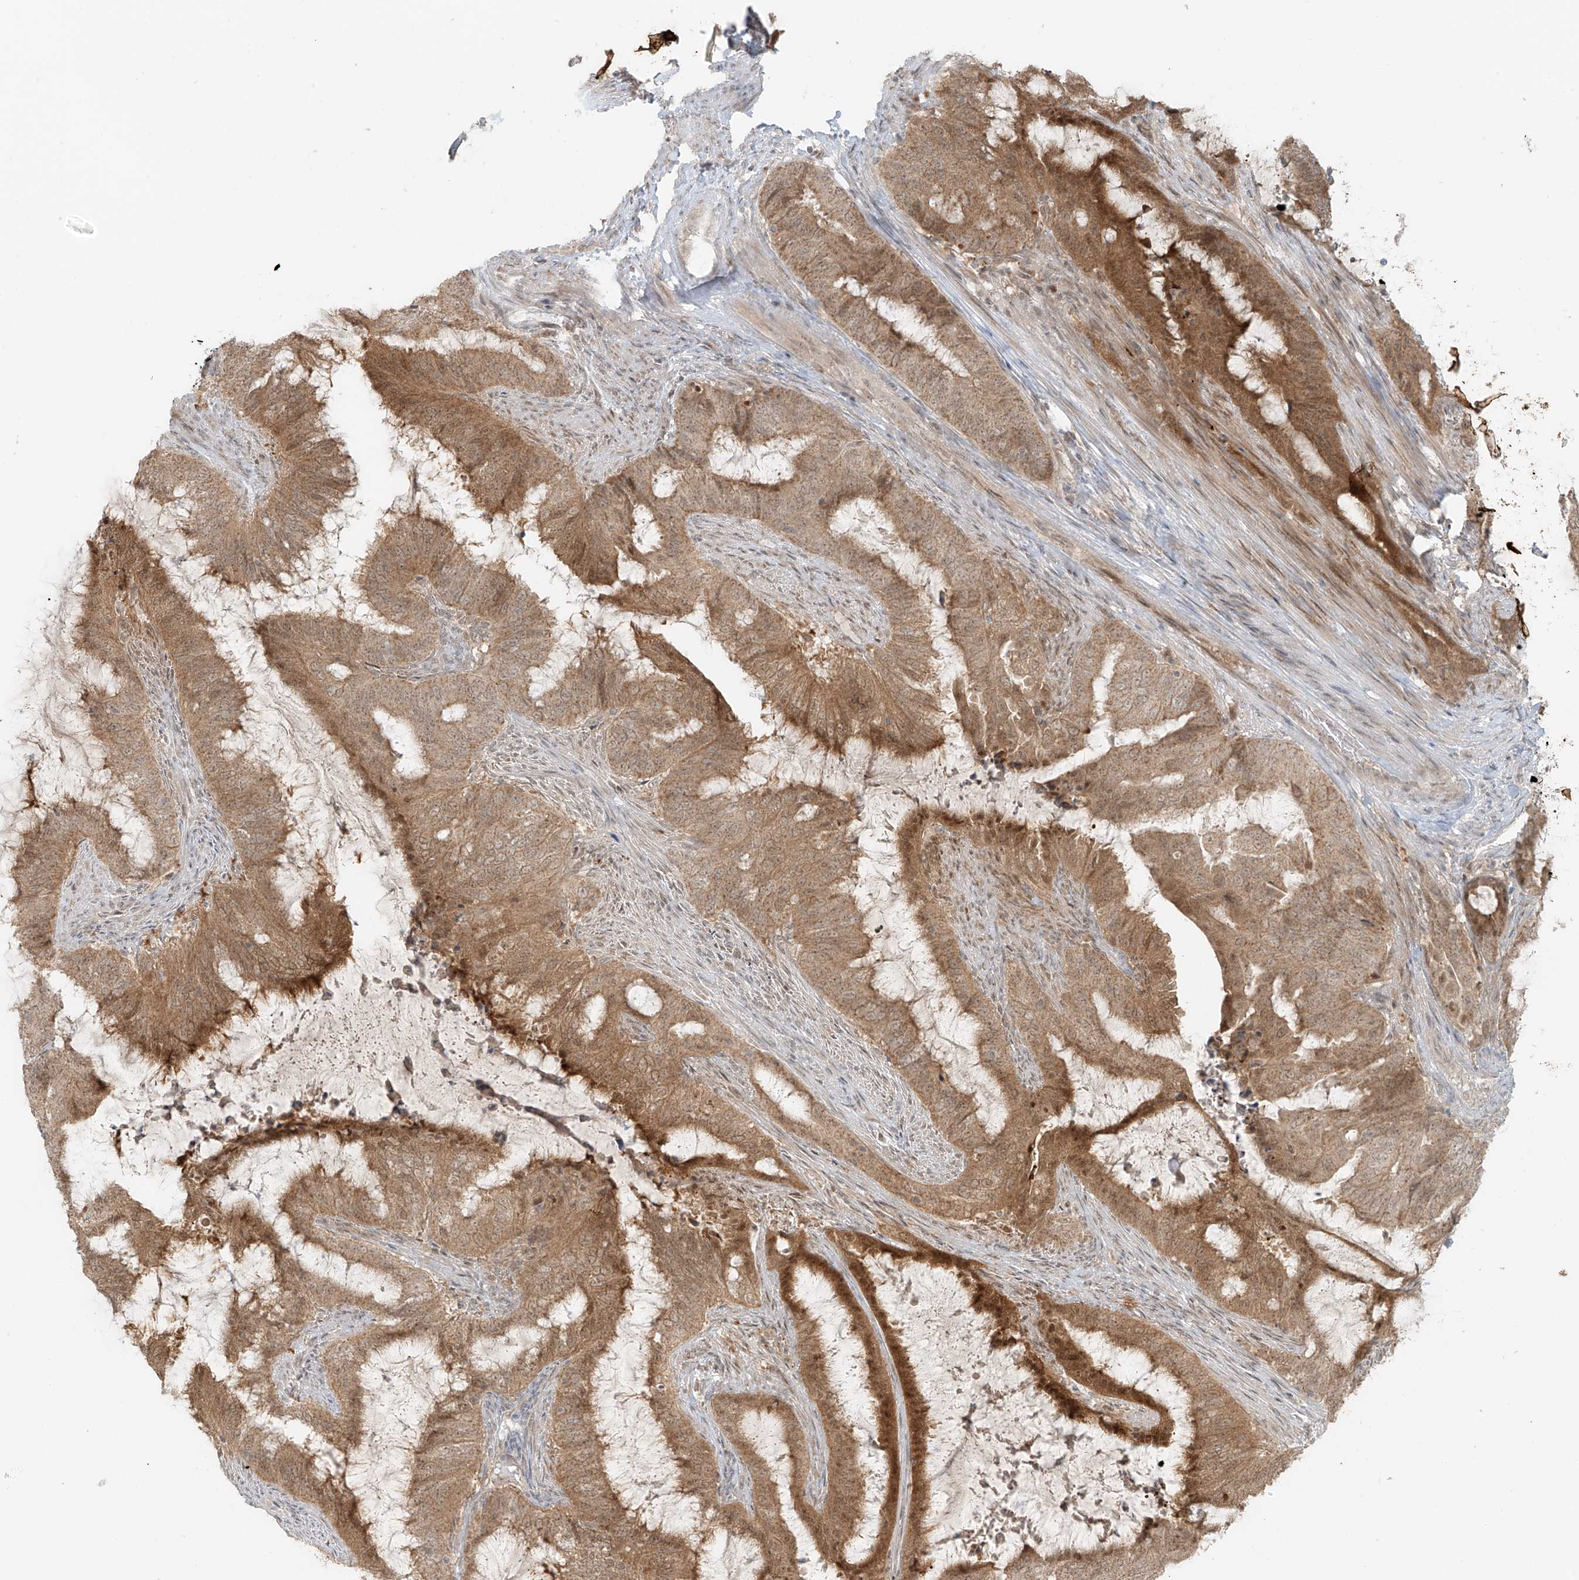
{"staining": {"intensity": "moderate", "quantity": ">75%", "location": "cytoplasmic/membranous"}, "tissue": "endometrial cancer", "cell_type": "Tumor cells", "image_type": "cancer", "snomed": [{"axis": "morphology", "description": "Adenocarcinoma, NOS"}, {"axis": "topography", "description": "Endometrium"}], "caption": "Protein analysis of adenocarcinoma (endometrial) tissue shows moderate cytoplasmic/membranous staining in approximately >75% of tumor cells. The staining was performed using DAB to visualize the protein expression in brown, while the nuclei were stained in blue with hematoxylin (Magnification: 20x).", "gene": "MIPEP", "patient": {"sex": "female", "age": 51}}